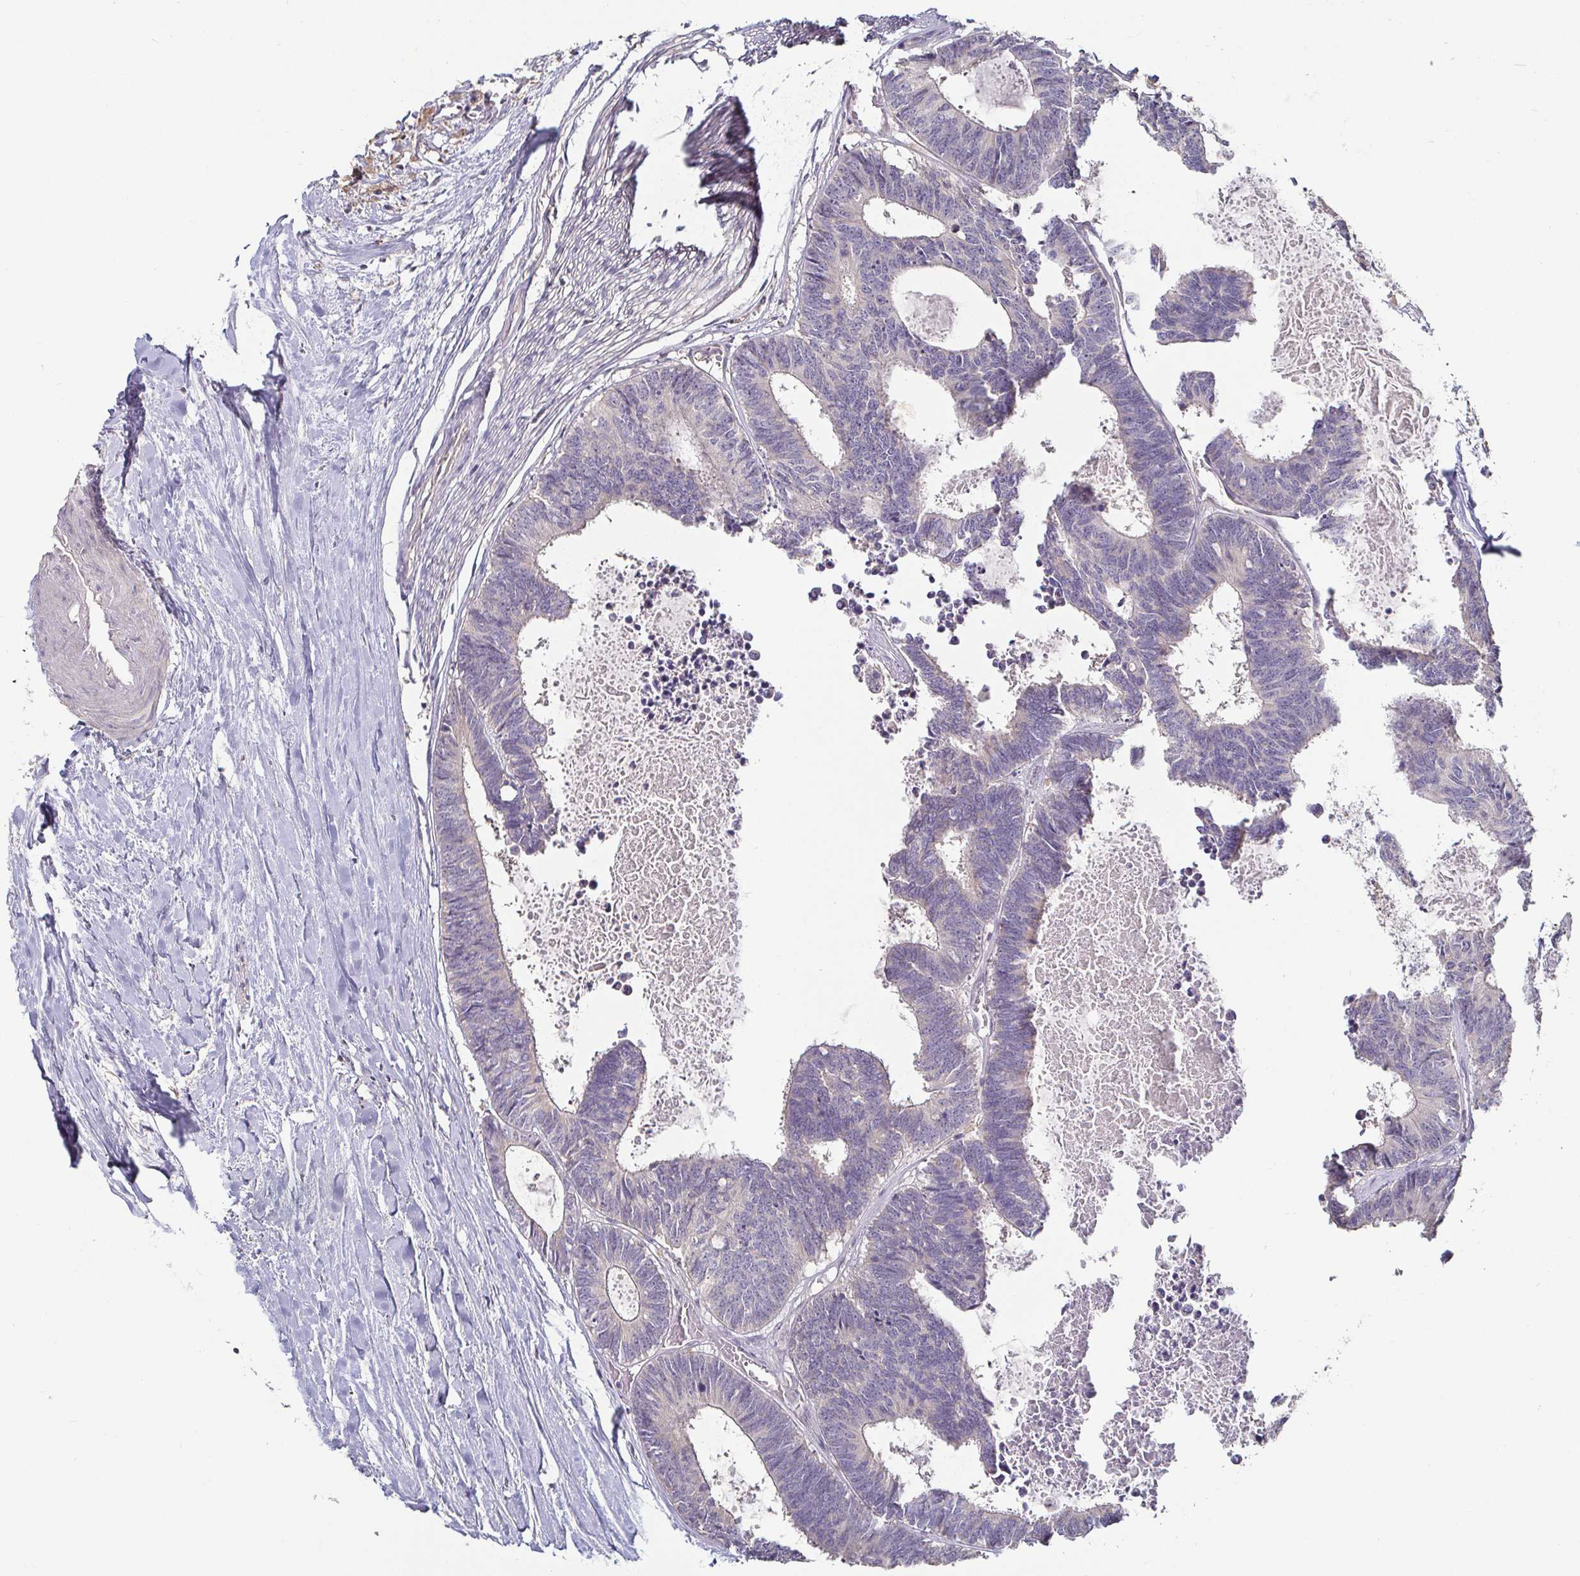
{"staining": {"intensity": "negative", "quantity": "none", "location": "none"}, "tissue": "colorectal cancer", "cell_type": "Tumor cells", "image_type": "cancer", "snomed": [{"axis": "morphology", "description": "Adenocarcinoma, NOS"}, {"axis": "topography", "description": "Colon"}, {"axis": "topography", "description": "Rectum"}], "caption": "This image is of adenocarcinoma (colorectal) stained with immunohistochemistry to label a protein in brown with the nuclei are counter-stained blue. There is no expression in tumor cells.", "gene": "CDH18", "patient": {"sex": "male", "age": 57}}